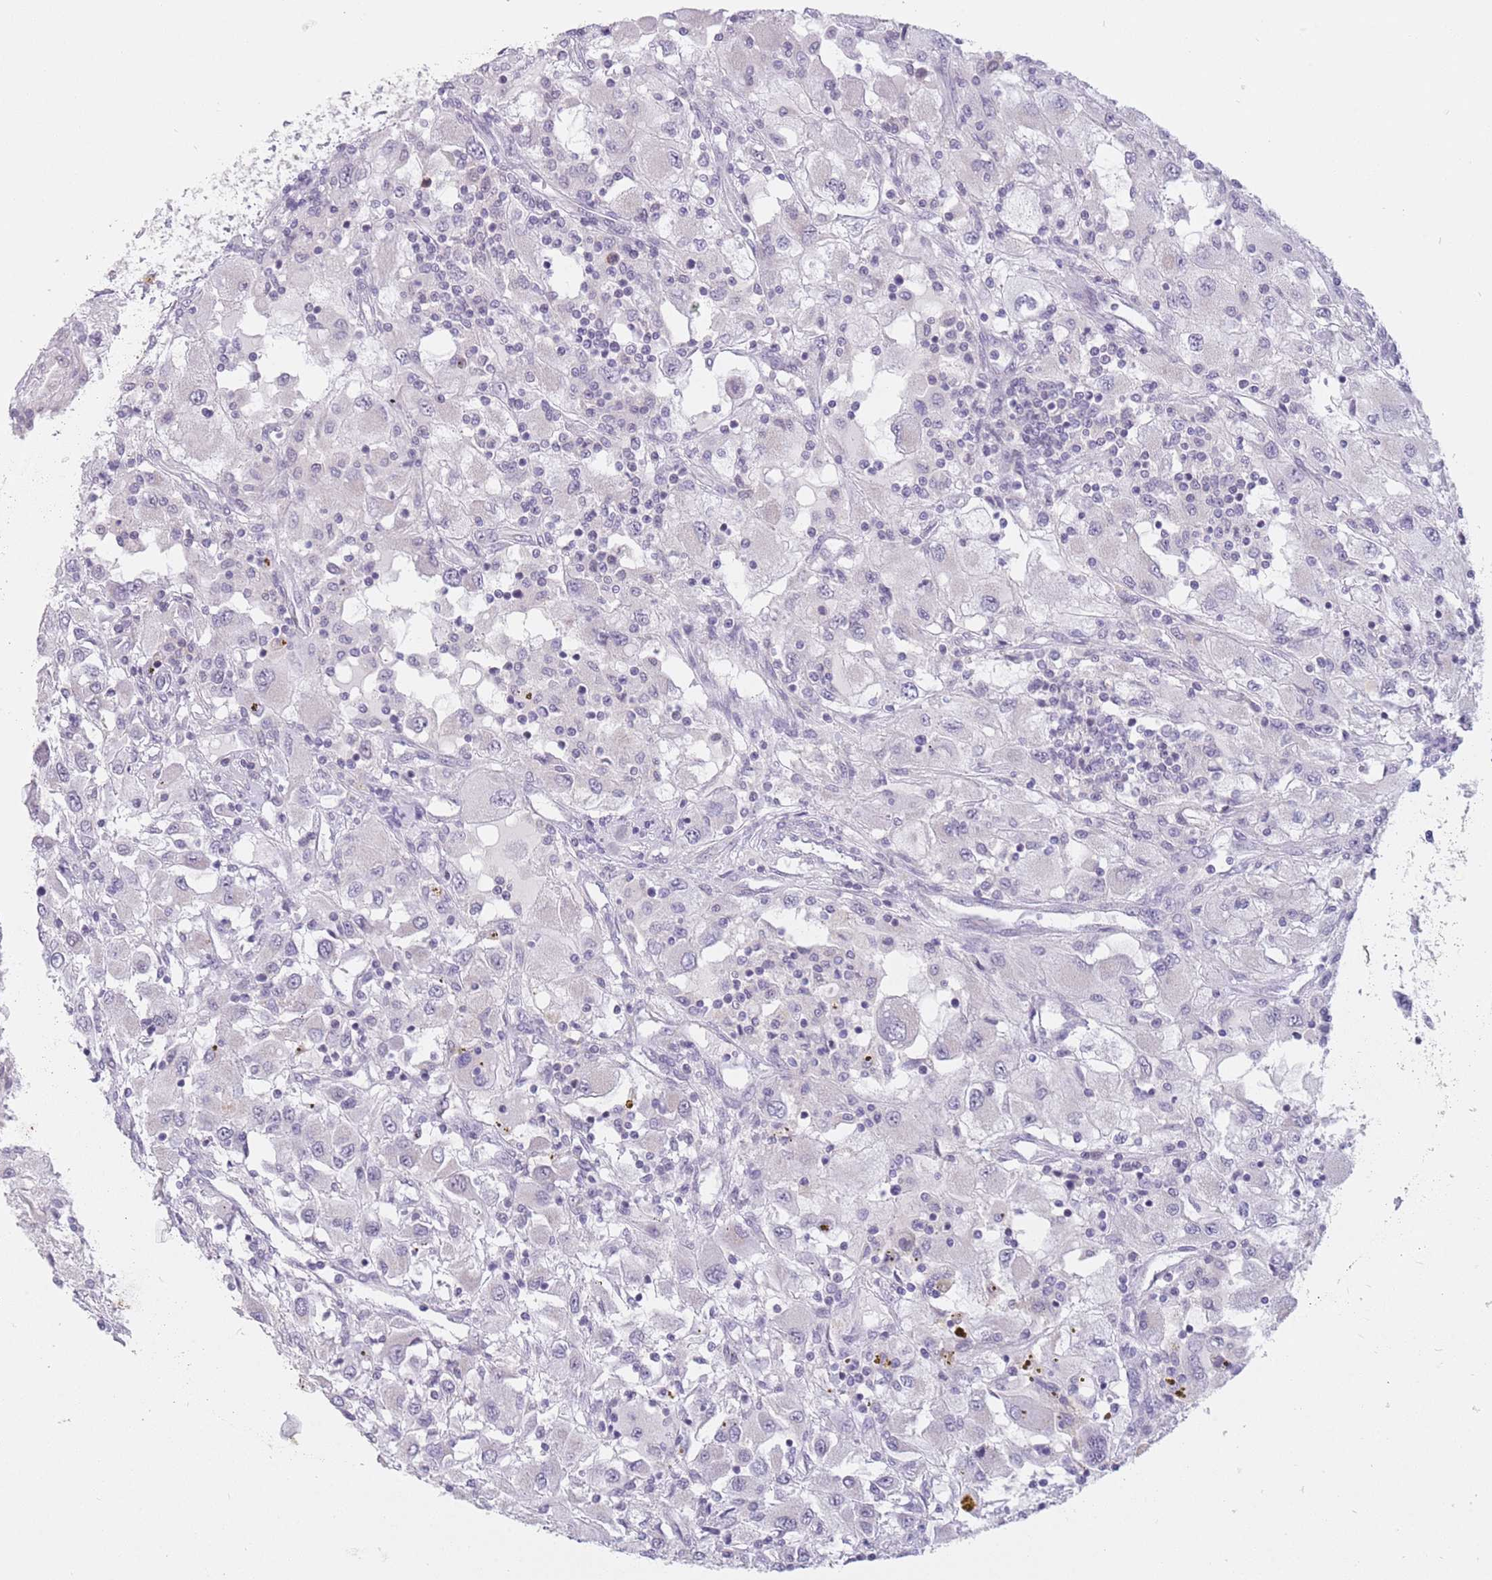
{"staining": {"intensity": "negative", "quantity": "none", "location": "none"}, "tissue": "renal cancer", "cell_type": "Tumor cells", "image_type": "cancer", "snomed": [{"axis": "morphology", "description": "Adenocarcinoma, NOS"}, {"axis": "topography", "description": "Kidney"}], "caption": "The photomicrograph exhibits no significant positivity in tumor cells of renal adenocarcinoma.", "gene": "ZNF574", "patient": {"sex": "female", "age": 67}}